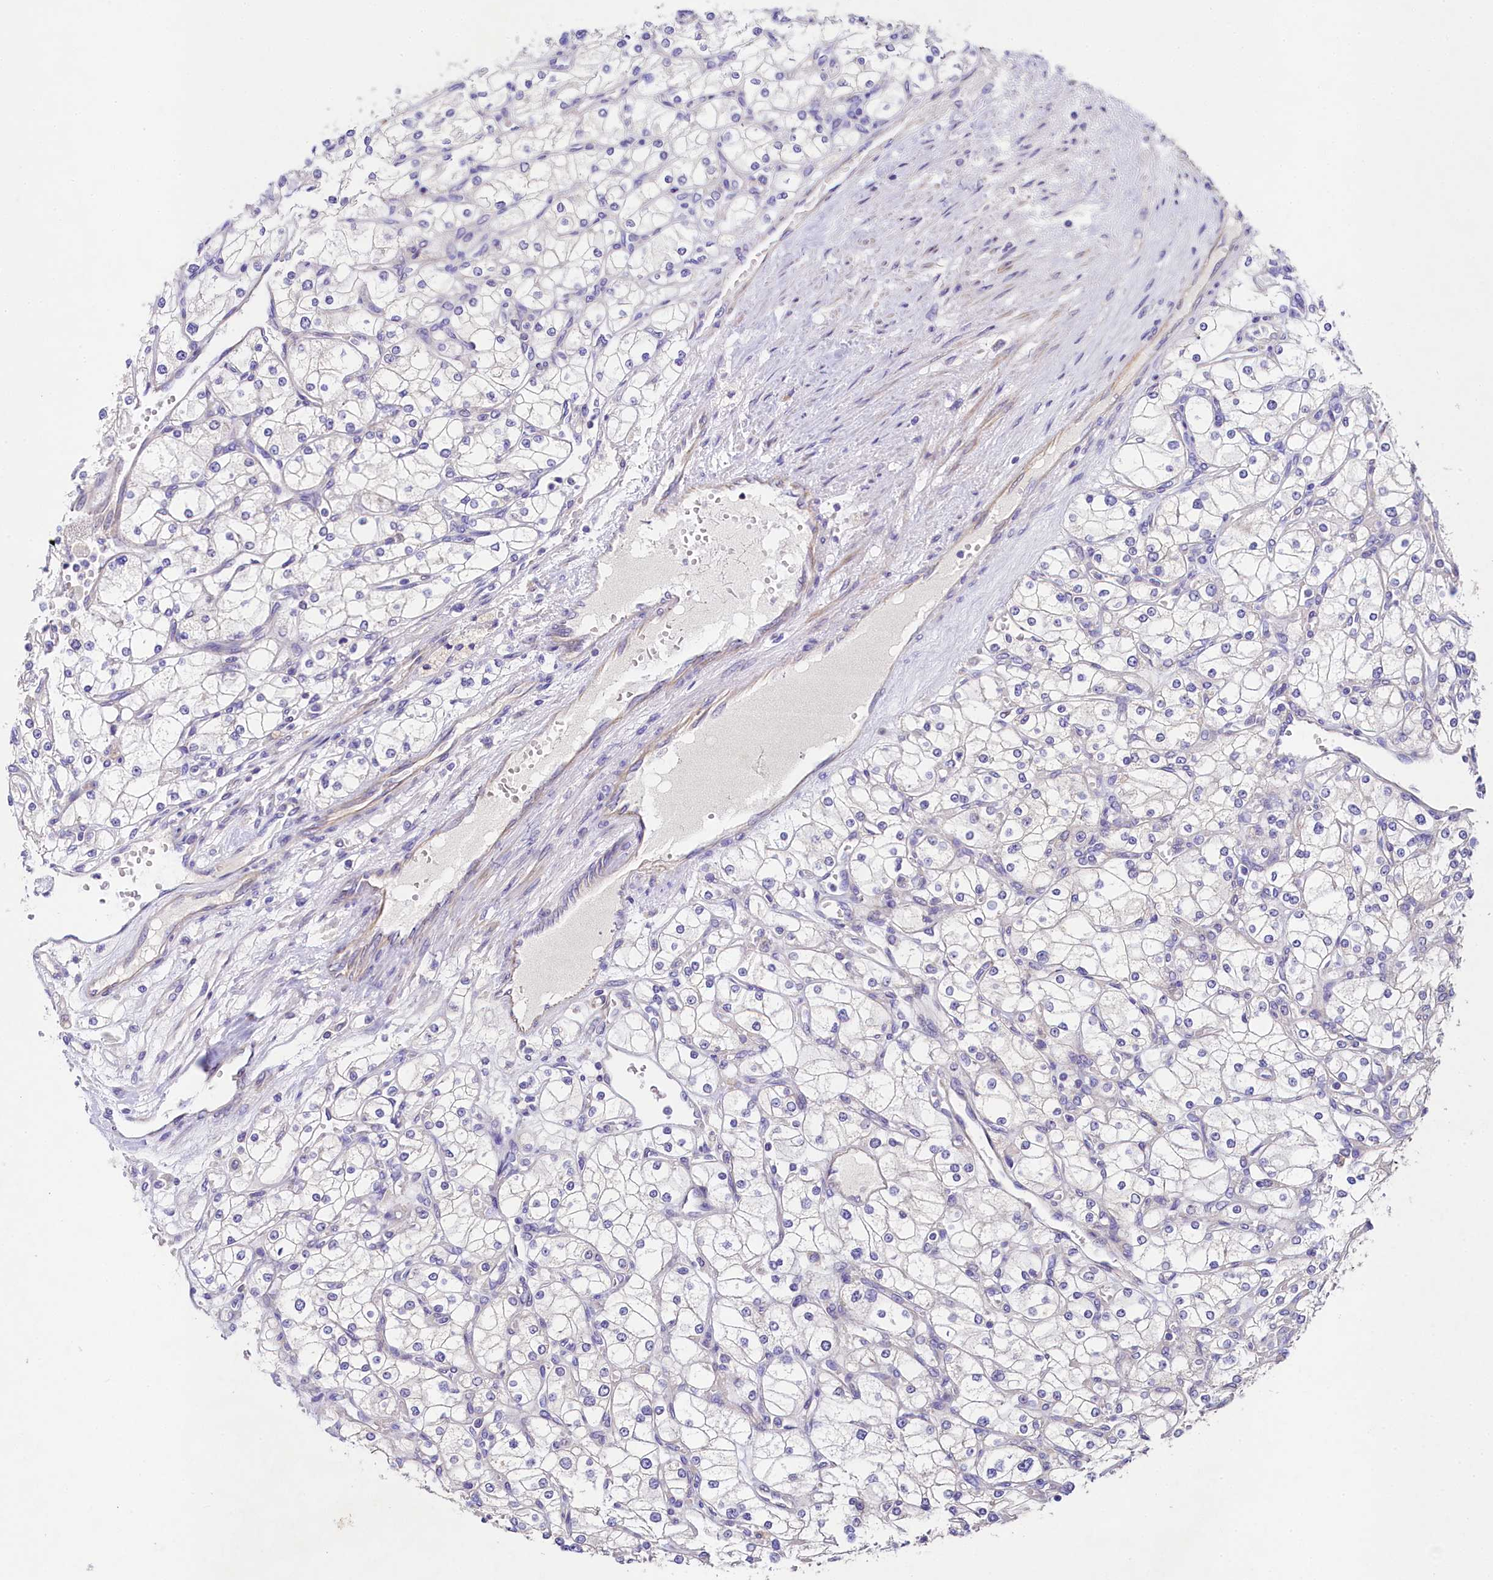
{"staining": {"intensity": "weak", "quantity": "<25%", "location": "cytoplasmic/membranous"}, "tissue": "renal cancer", "cell_type": "Tumor cells", "image_type": "cancer", "snomed": [{"axis": "morphology", "description": "Adenocarcinoma, NOS"}, {"axis": "topography", "description": "Kidney"}], "caption": "Immunohistochemistry photomicrograph of neoplastic tissue: renal cancer stained with DAB displays no significant protein positivity in tumor cells.", "gene": "FXYD6", "patient": {"sex": "male", "age": 80}}